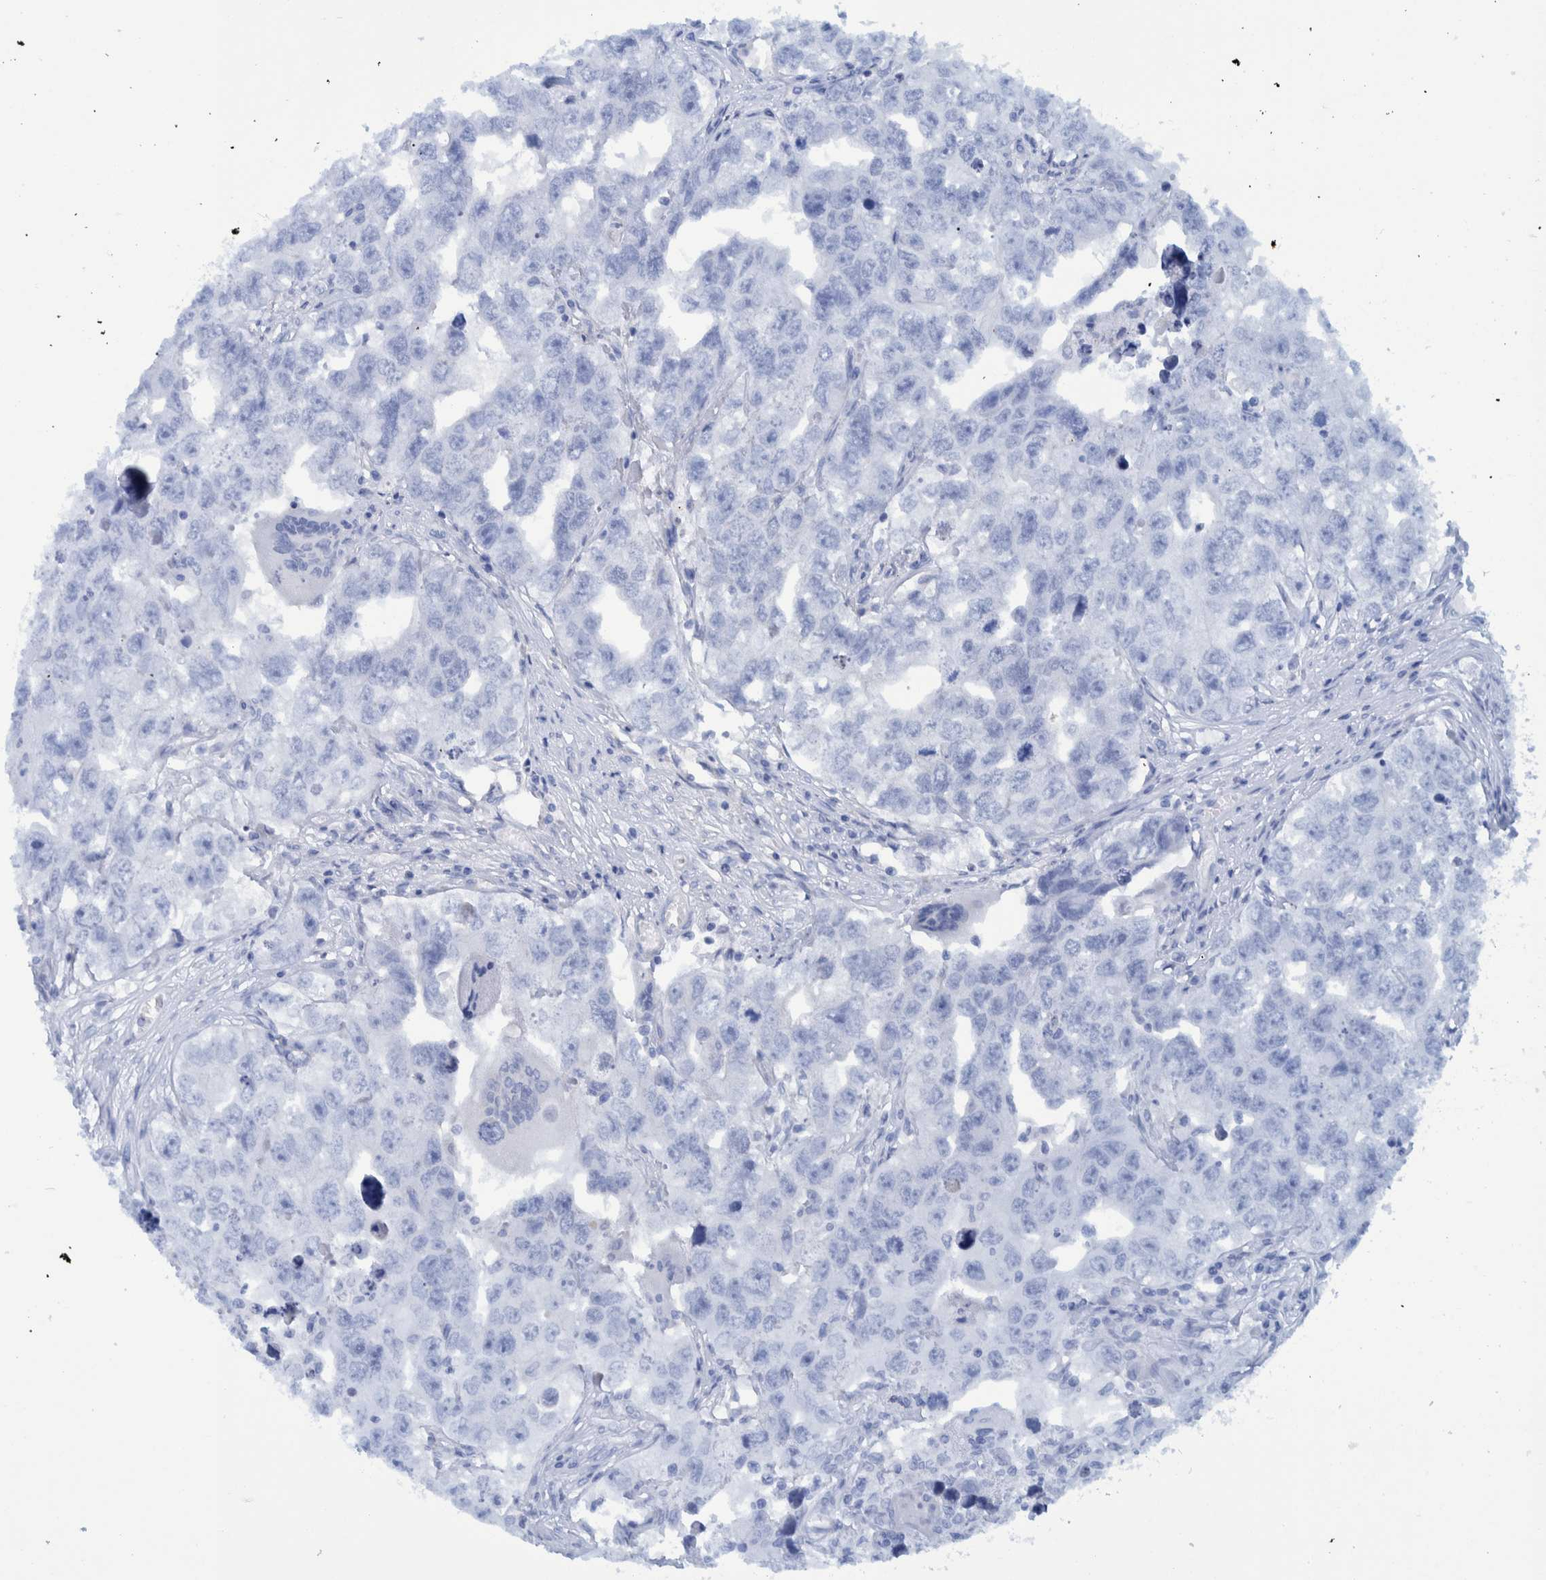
{"staining": {"intensity": "negative", "quantity": "none", "location": "none"}, "tissue": "testis cancer", "cell_type": "Tumor cells", "image_type": "cancer", "snomed": [{"axis": "morphology", "description": "Seminoma, NOS"}, {"axis": "morphology", "description": "Carcinoma, Embryonal, NOS"}, {"axis": "topography", "description": "Testis"}], "caption": "Immunohistochemical staining of testis cancer (embryonal carcinoma) exhibits no significant expression in tumor cells.", "gene": "BZW2", "patient": {"sex": "male", "age": 43}}